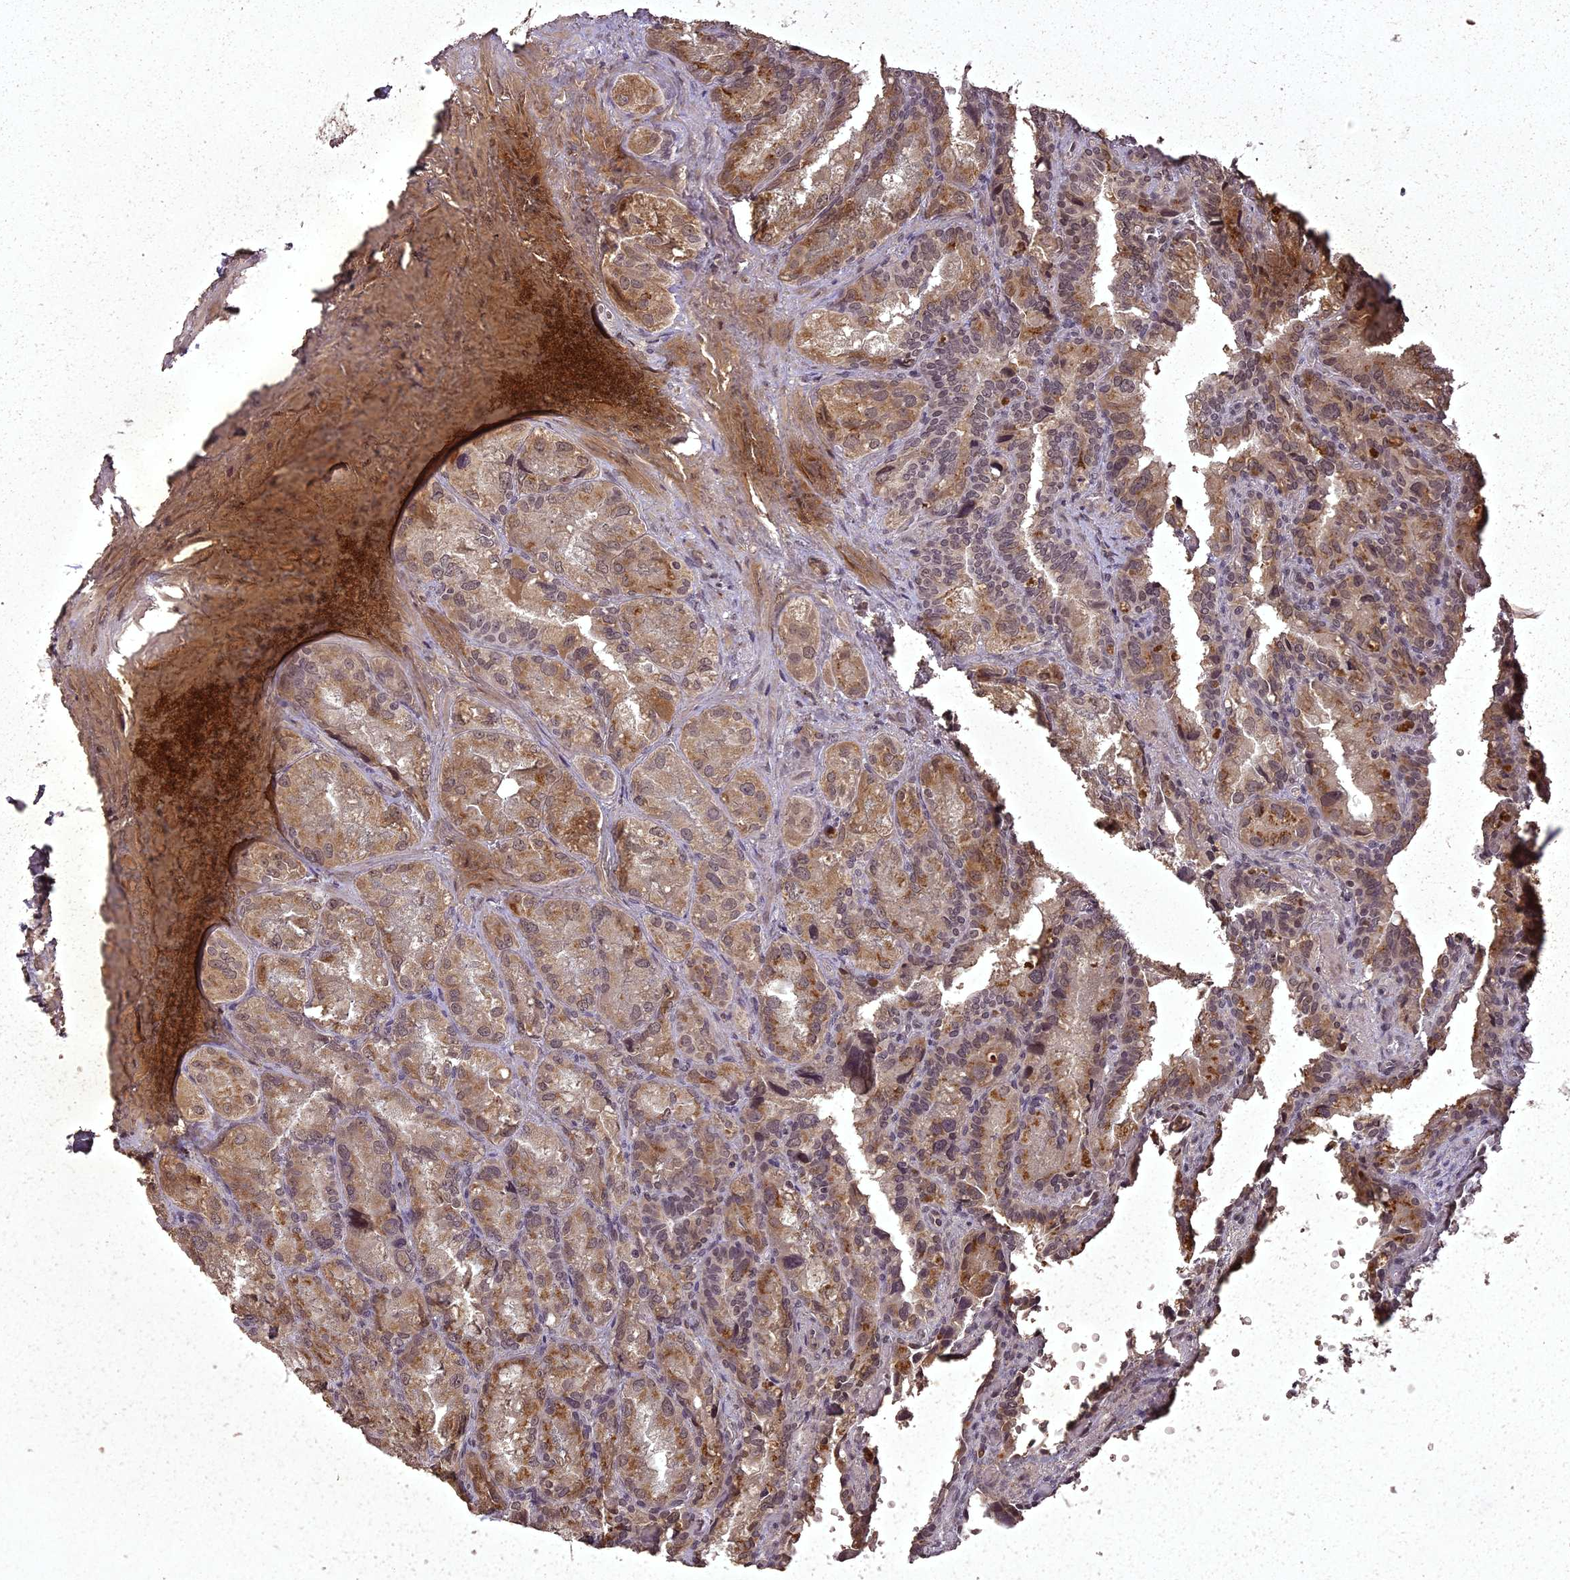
{"staining": {"intensity": "moderate", "quantity": "25%-75%", "location": "cytoplasmic/membranous,nuclear"}, "tissue": "seminal vesicle", "cell_type": "Glandular cells", "image_type": "normal", "snomed": [{"axis": "morphology", "description": "Normal tissue, NOS"}, {"axis": "topography", "description": "Seminal veicle"}], "caption": "A high-resolution photomicrograph shows IHC staining of normal seminal vesicle, which exhibits moderate cytoplasmic/membranous,nuclear staining in about 25%-75% of glandular cells. Immunohistochemistry (ihc) stains the protein in brown and the nuclei are stained blue.", "gene": "ING5", "patient": {"sex": "male", "age": 62}}